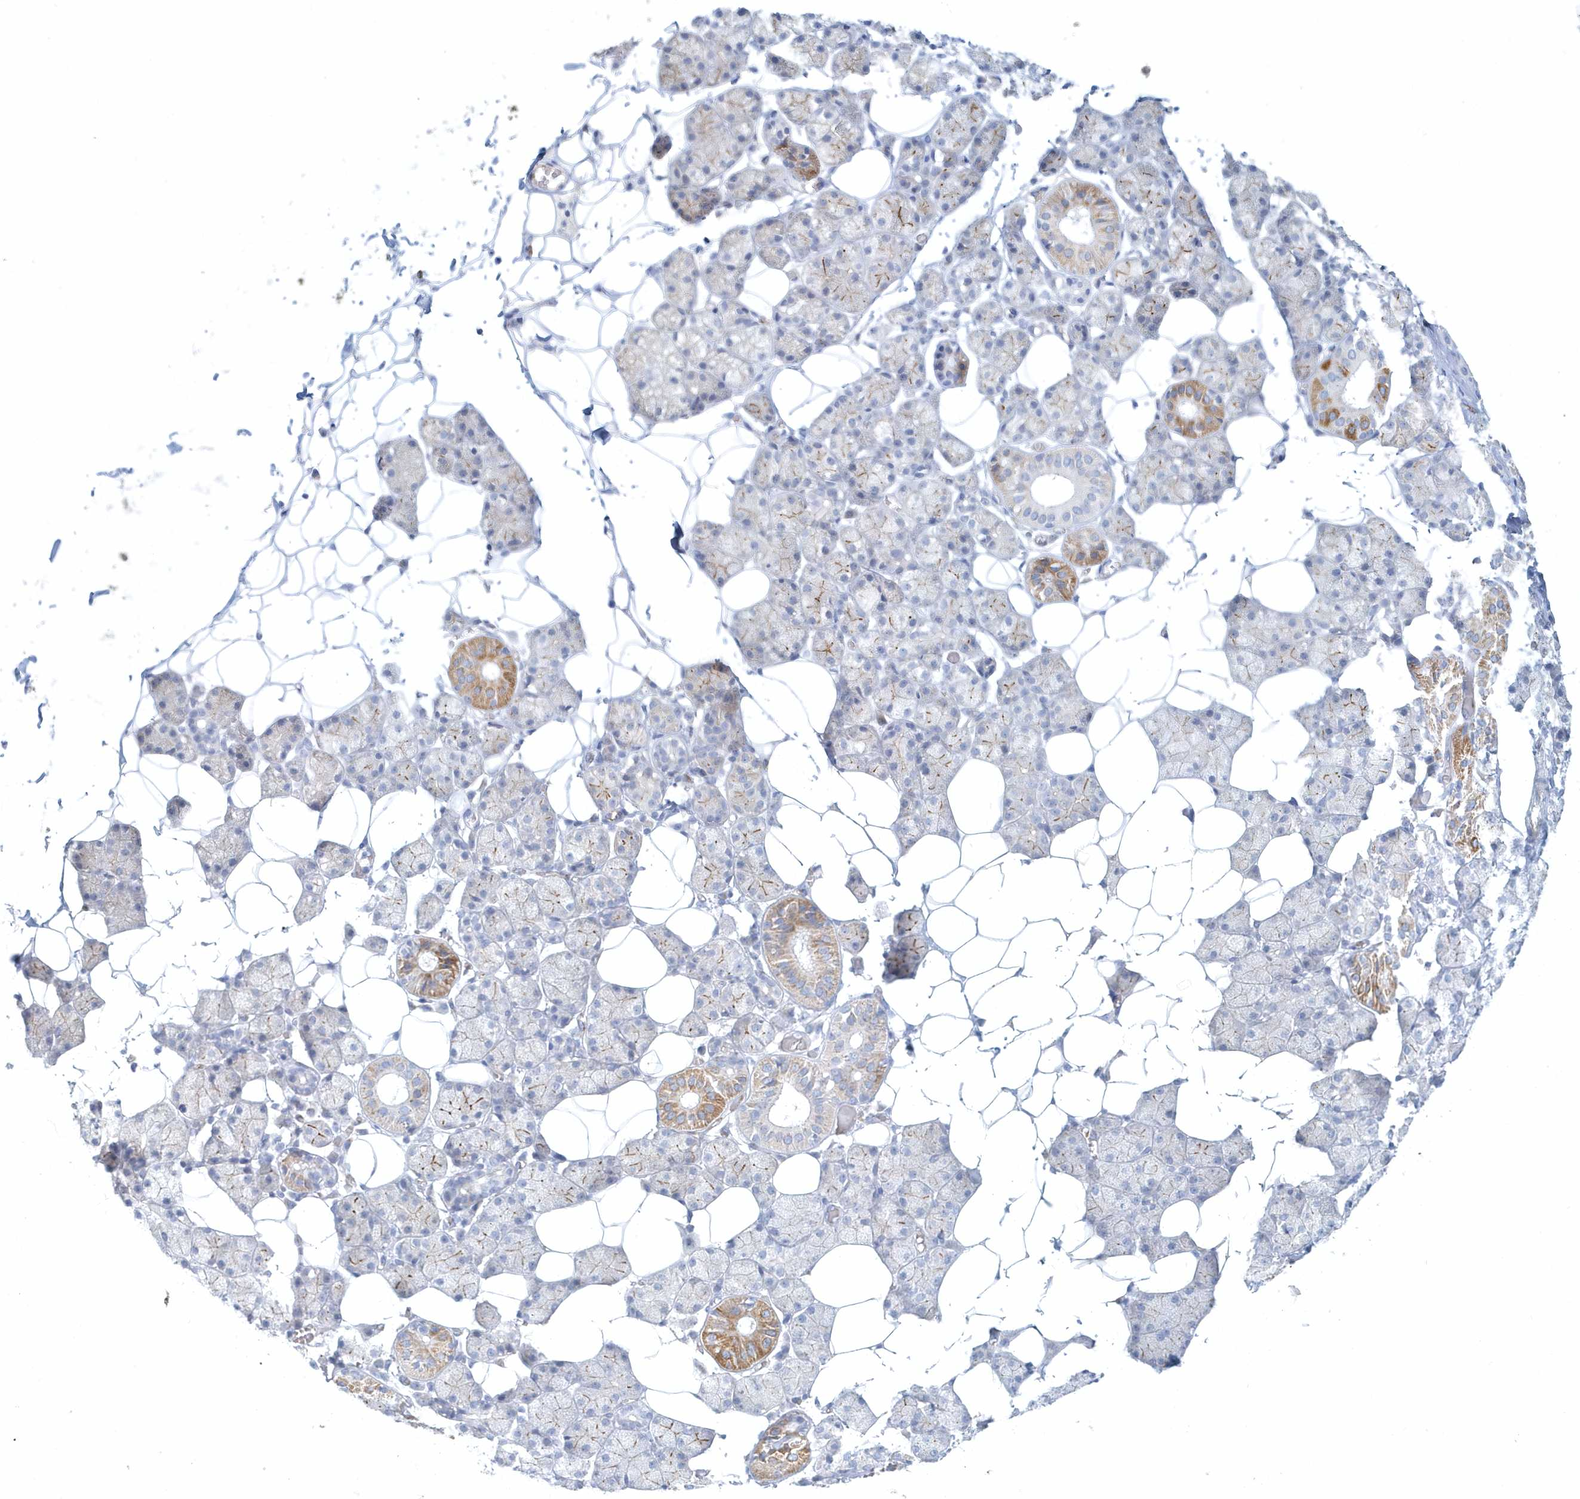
{"staining": {"intensity": "moderate", "quantity": "<25%", "location": "cytoplasmic/membranous"}, "tissue": "salivary gland", "cell_type": "Glandular cells", "image_type": "normal", "snomed": [{"axis": "morphology", "description": "Normal tissue, NOS"}, {"axis": "topography", "description": "Salivary gland"}], "caption": "The histopathology image reveals immunohistochemical staining of benign salivary gland. There is moderate cytoplasmic/membranous positivity is present in approximately <25% of glandular cells.", "gene": "DNAH1", "patient": {"sex": "female", "age": 33}}